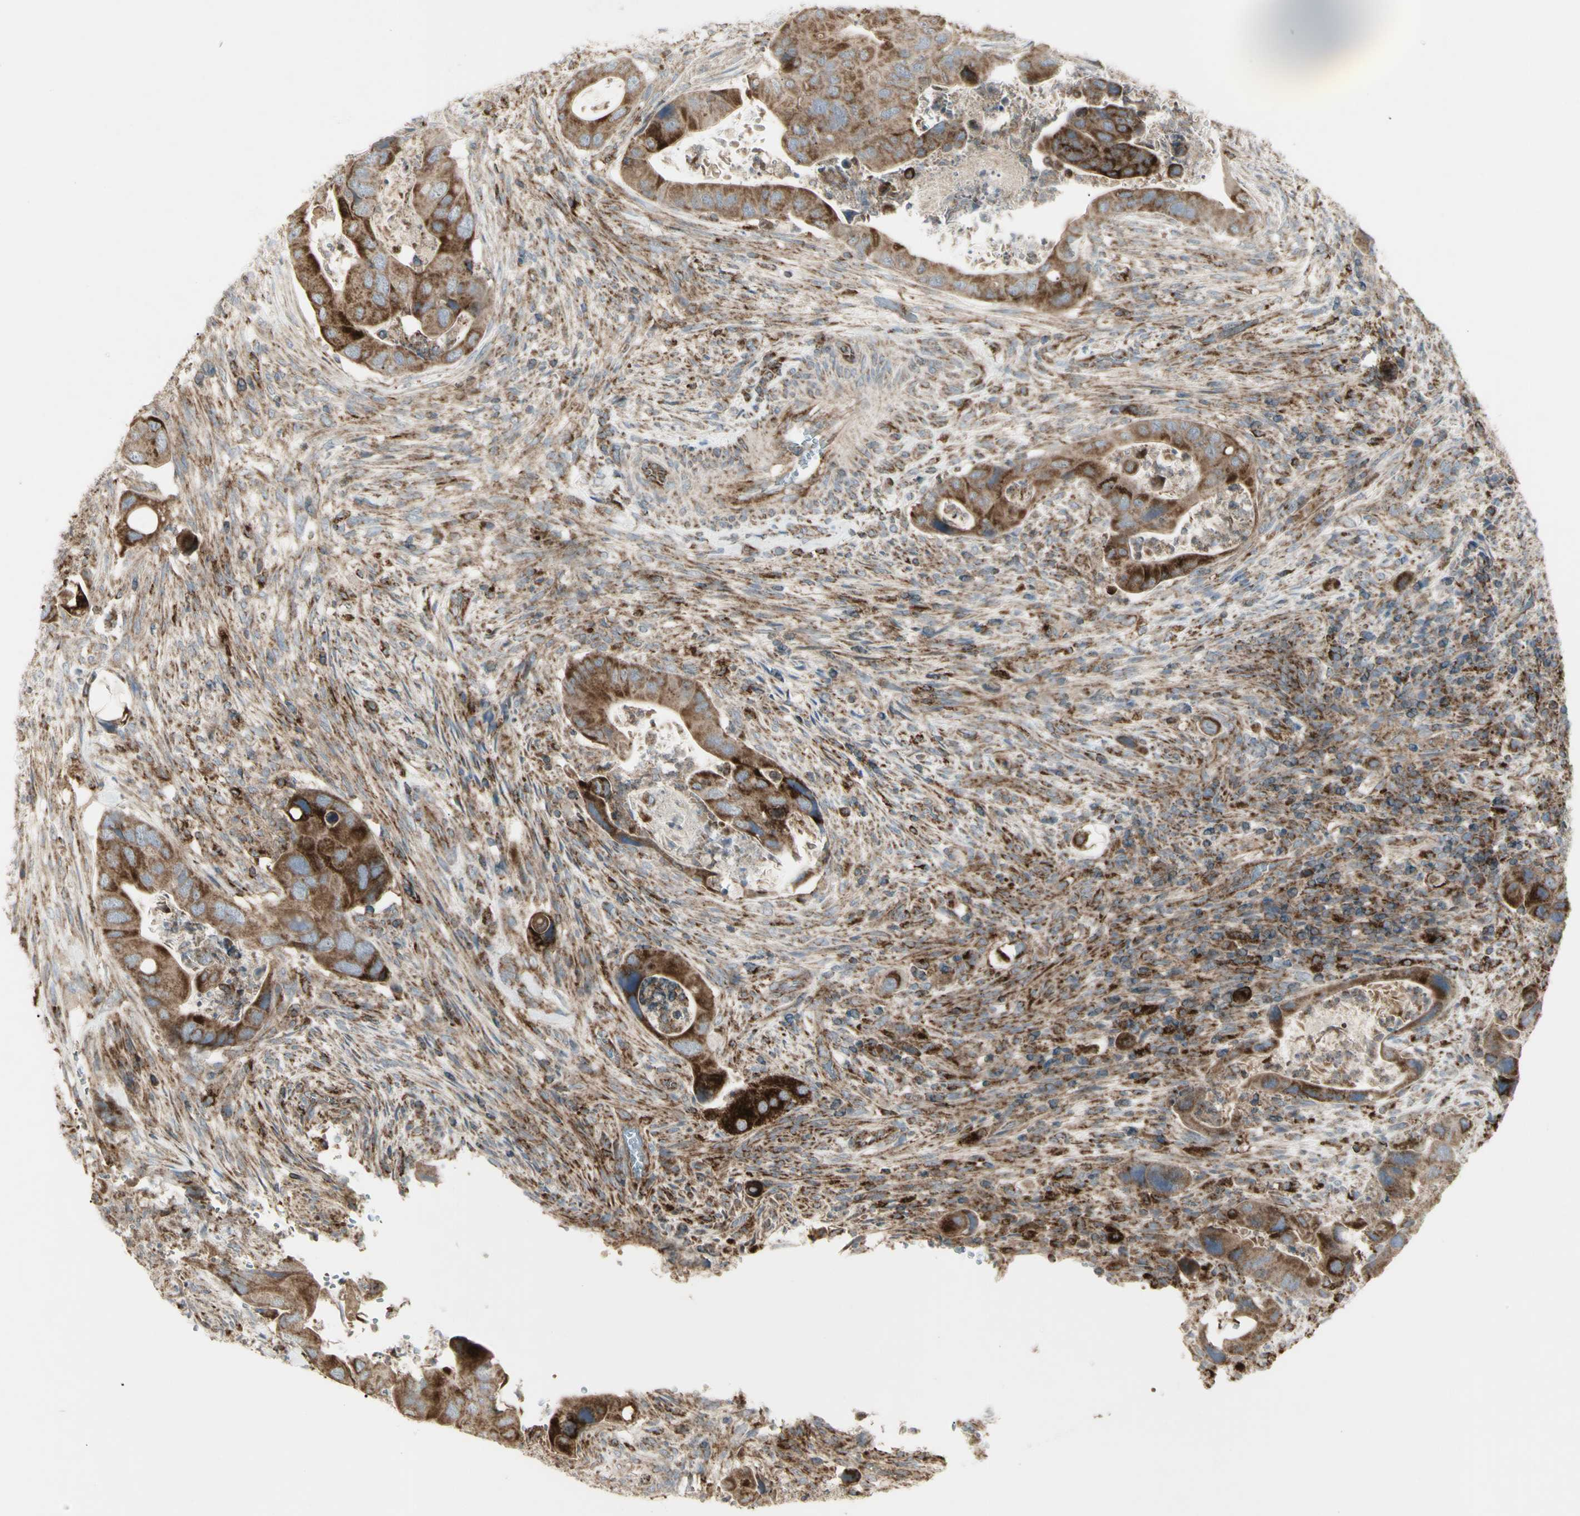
{"staining": {"intensity": "strong", "quantity": ">75%", "location": "cytoplasmic/membranous"}, "tissue": "colorectal cancer", "cell_type": "Tumor cells", "image_type": "cancer", "snomed": [{"axis": "morphology", "description": "Adenocarcinoma, NOS"}, {"axis": "topography", "description": "Rectum"}], "caption": "The histopathology image exhibits a brown stain indicating the presence of a protein in the cytoplasmic/membranous of tumor cells in colorectal cancer.", "gene": "CYB5R1", "patient": {"sex": "female", "age": 57}}